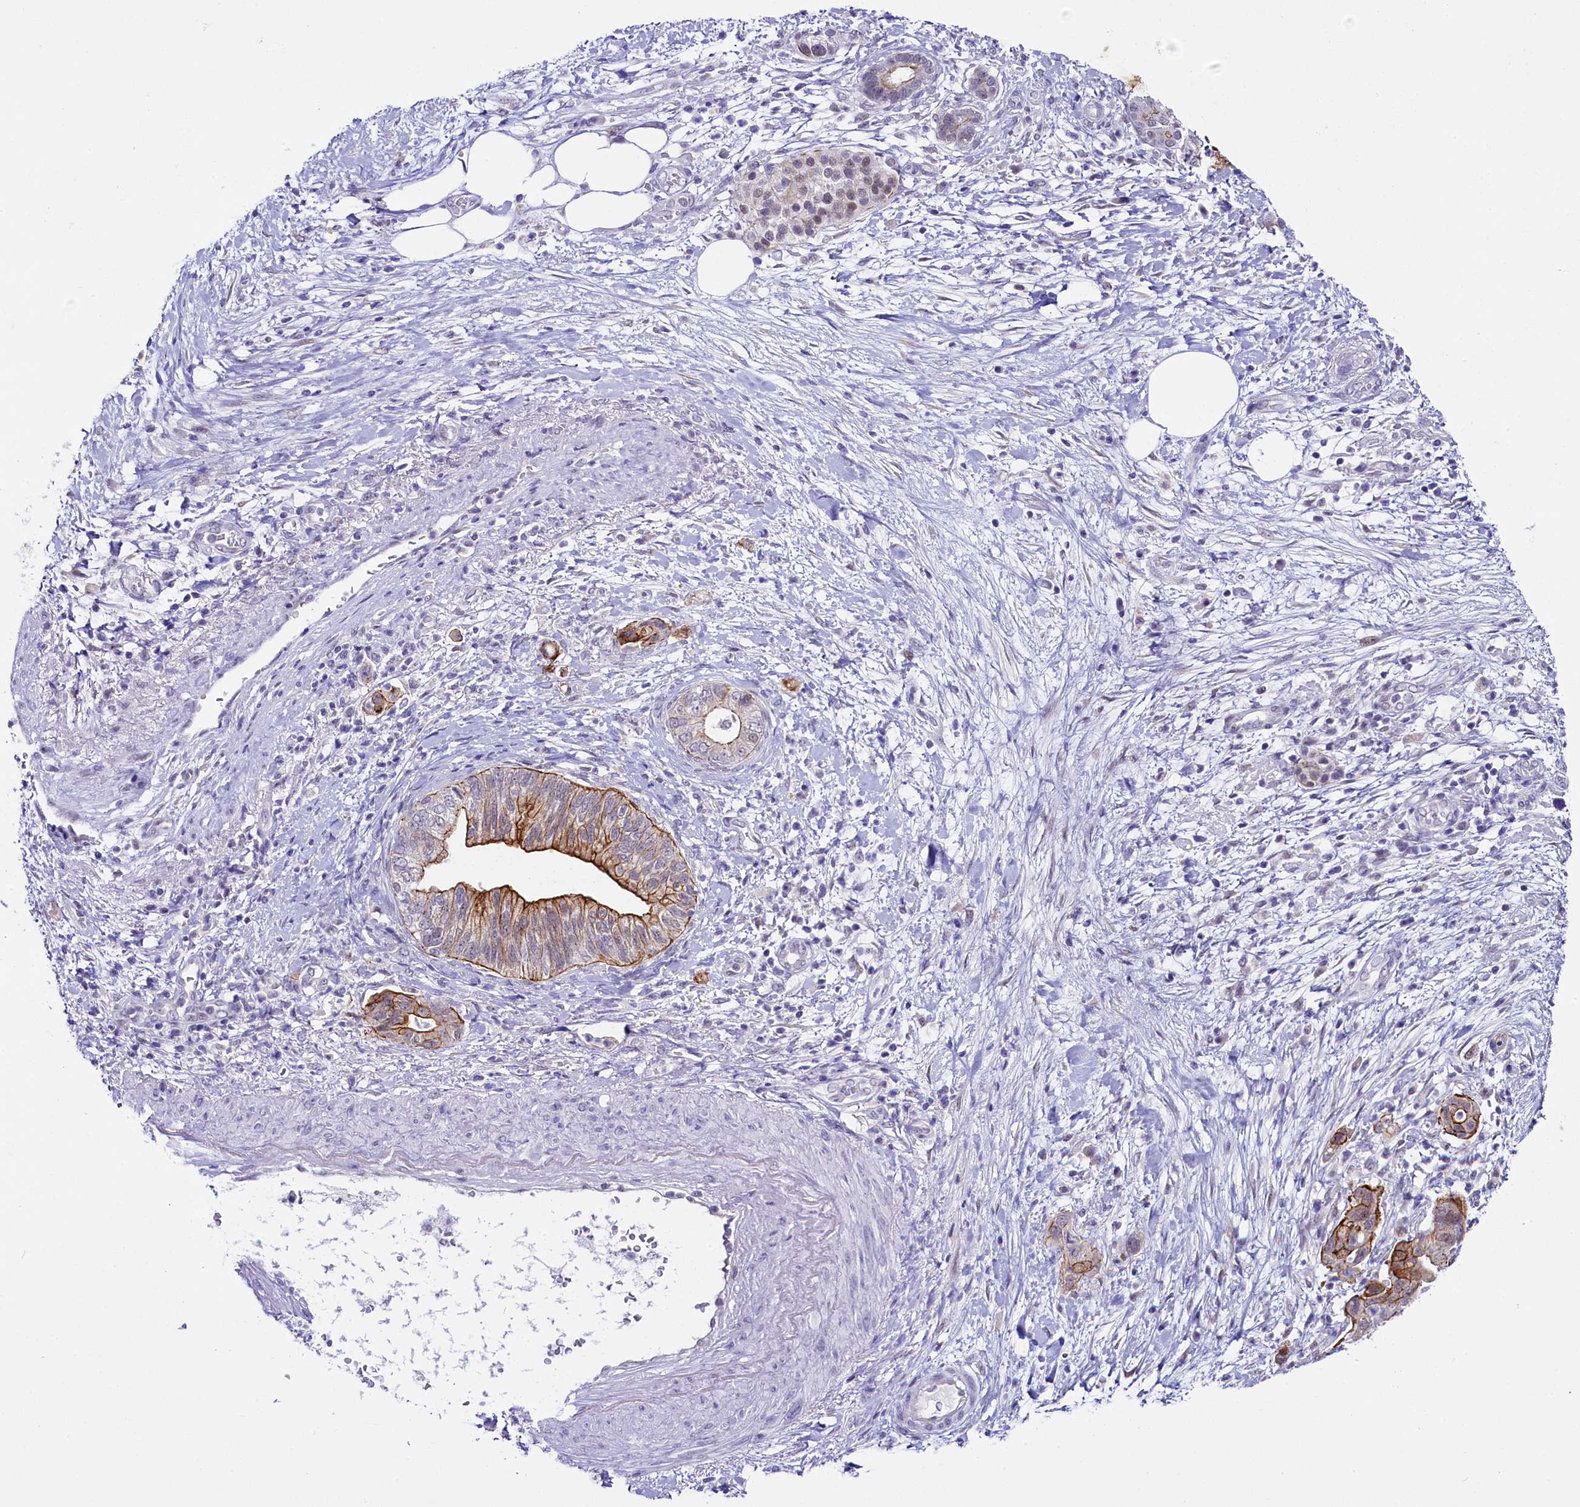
{"staining": {"intensity": "moderate", "quantity": "25%-75%", "location": "cytoplasmic/membranous"}, "tissue": "pancreatic cancer", "cell_type": "Tumor cells", "image_type": "cancer", "snomed": [{"axis": "morphology", "description": "Adenocarcinoma, NOS"}, {"axis": "topography", "description": "Pancreas"}], "caption": "A brown stain shows moderate cytoplasmic/membranous positivity of a protein in human pancreatic cancer (adenocarcinoma) tumor cells.", "gene": "OSGEP", "patient": {"sex": "female", "age": 73}}